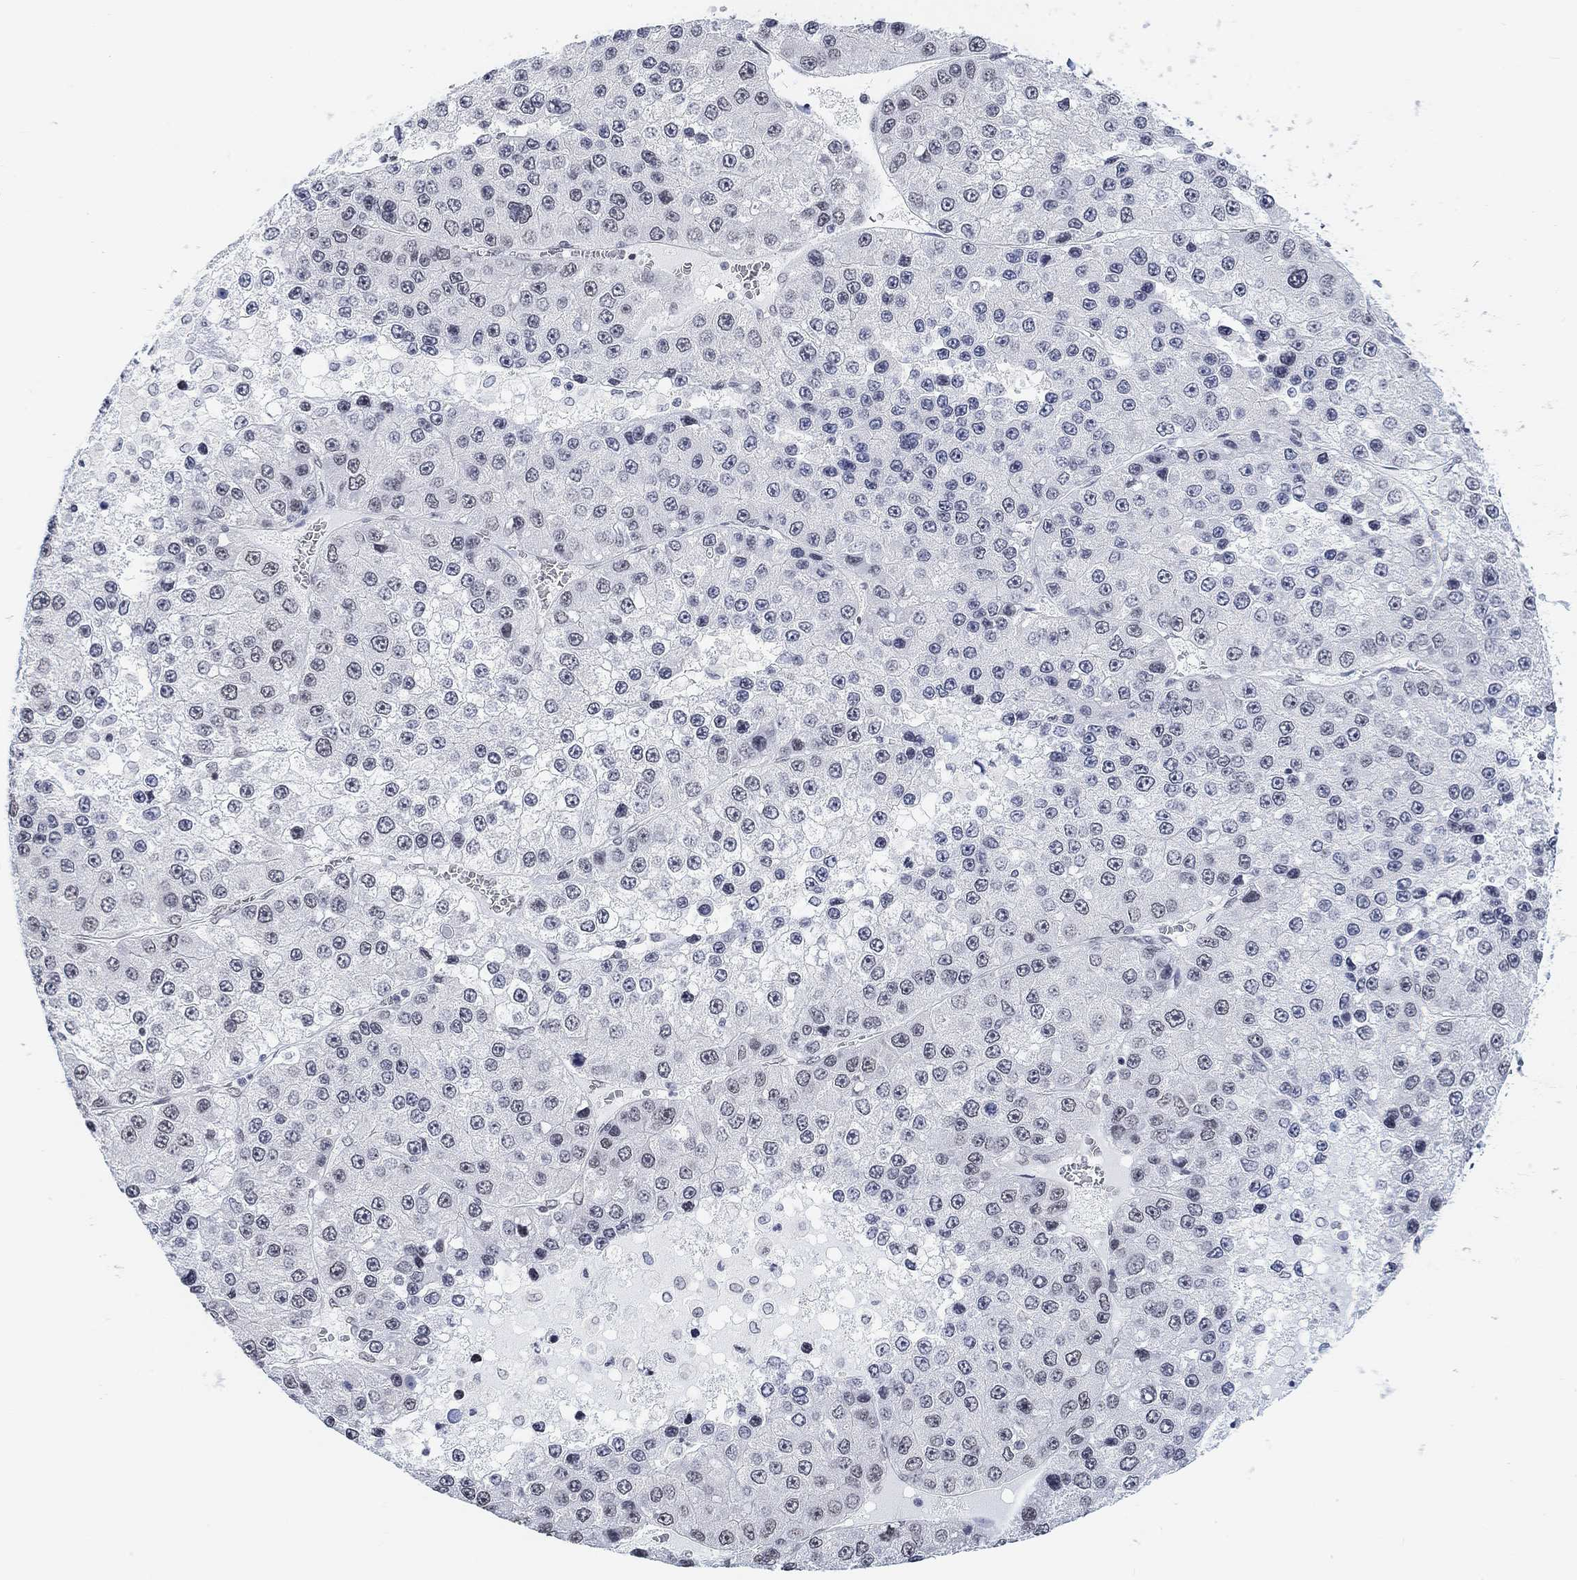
{"staining": {"intensity": "negative", "quantity": "none", "location": "none"}, "tissue": "liver cancer", "cell_type": "Tumor cells", "image_type": "cancer", "snomed": [{"axis": "morphology", "description": "Carcinoma, Hepatocellular, NOS"}, {"axis": "topography", "description": "Liver"}], "caption": "Immunohistochemical staining of hepatocellular carcinoma (liver) demonstrates no significant staining in tumor cells. Nuclei are stained in blue.", "gene": "PURG", "patient": {"sex": "female", "age": 73}}